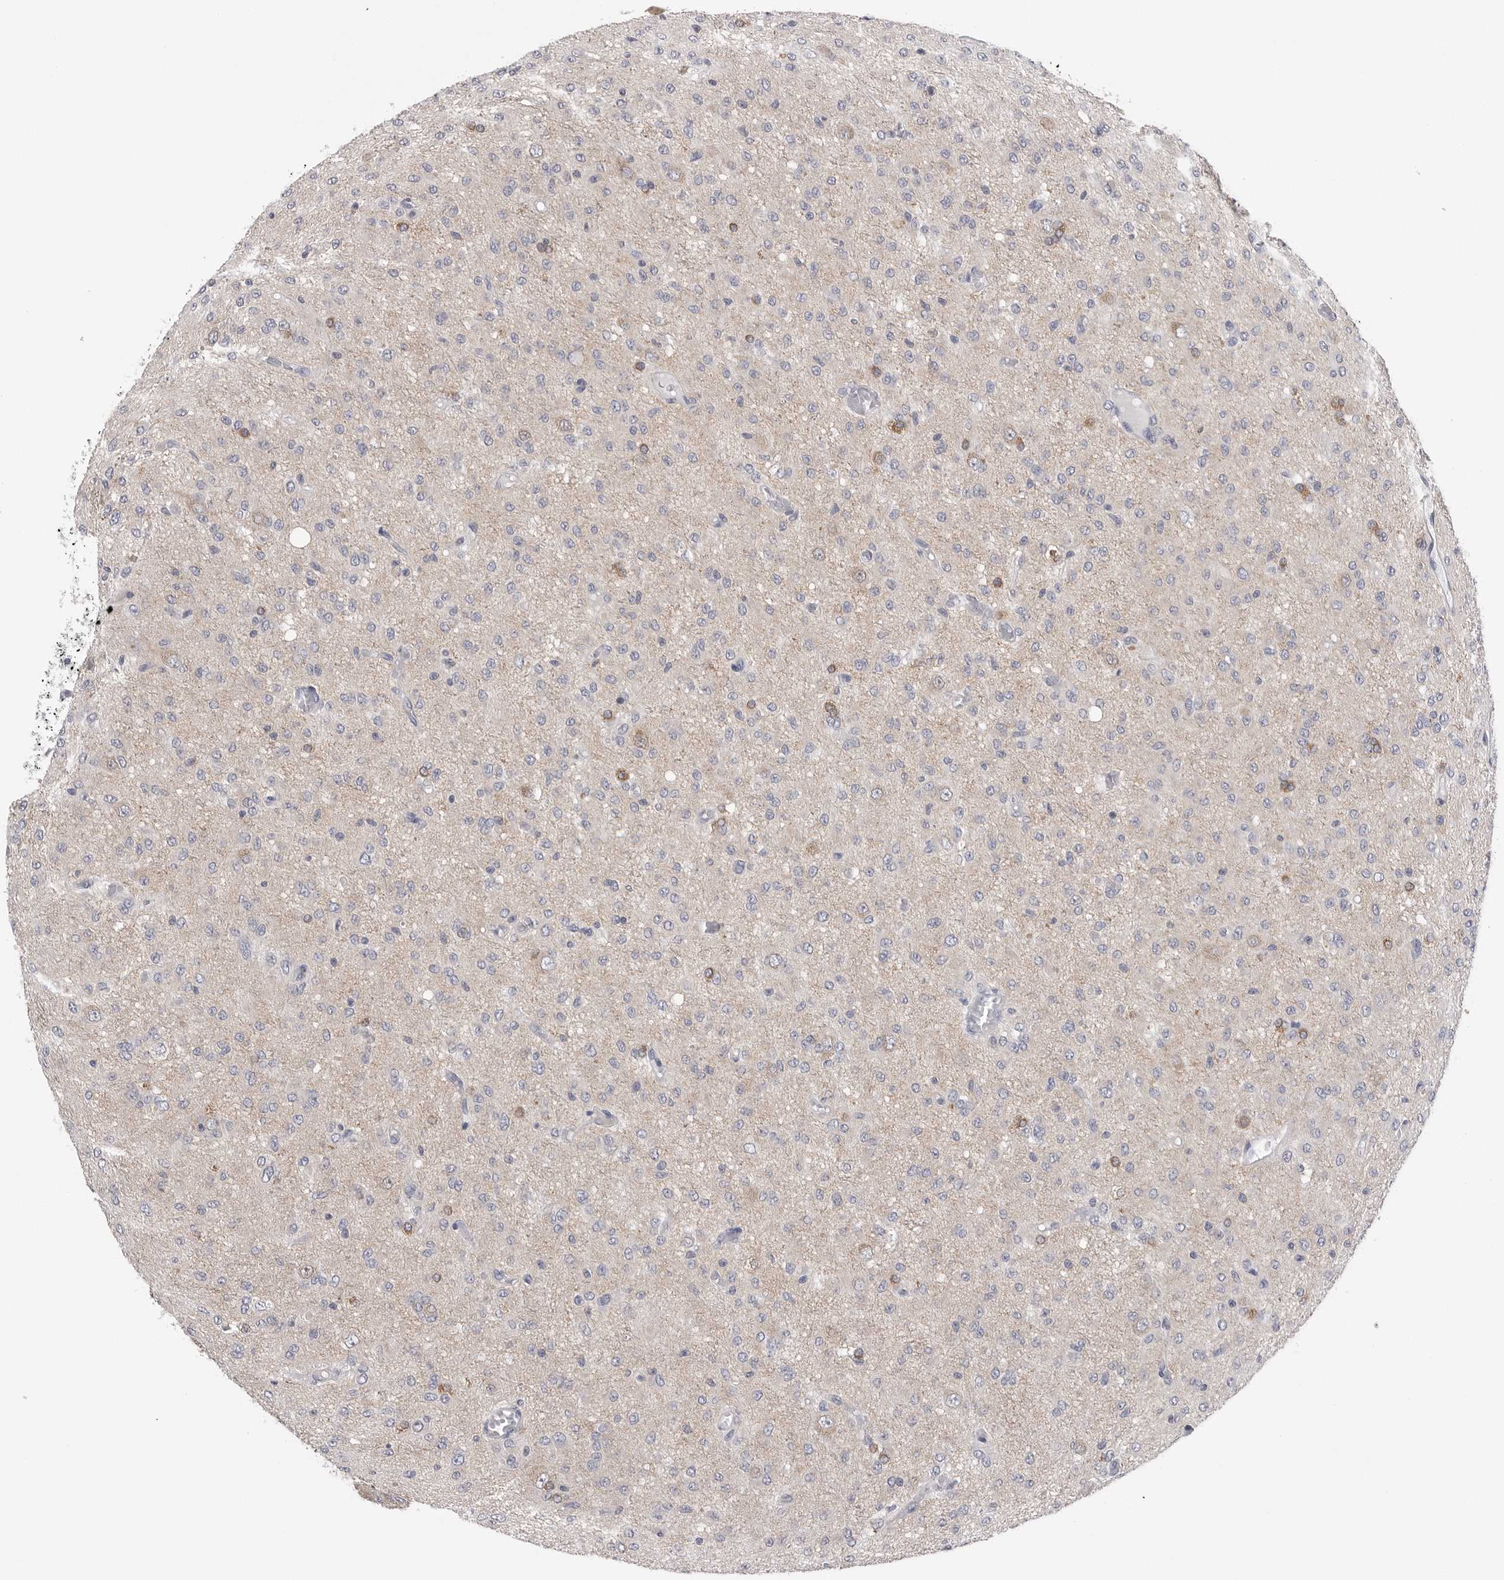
{"staining": {"intensity": "negative", "quantity": "none", "location": "none"}, "tissue": "glioma", "cell_type": "Tumor cells", "image_type": "cancer", "snomed": [{"axis": "morphology", "description": "Glioma, malignant, High grade"}, {"axis": "topography", "description": "Brain"}], "caption": "Micrograph shows no significant protein expression in tumor cells of glioma. (Immunohistochemistry, brightfield microscopy, high magnification).", "gene": "DLGAP3", "patient": {"sex": "female", "age": 59}}